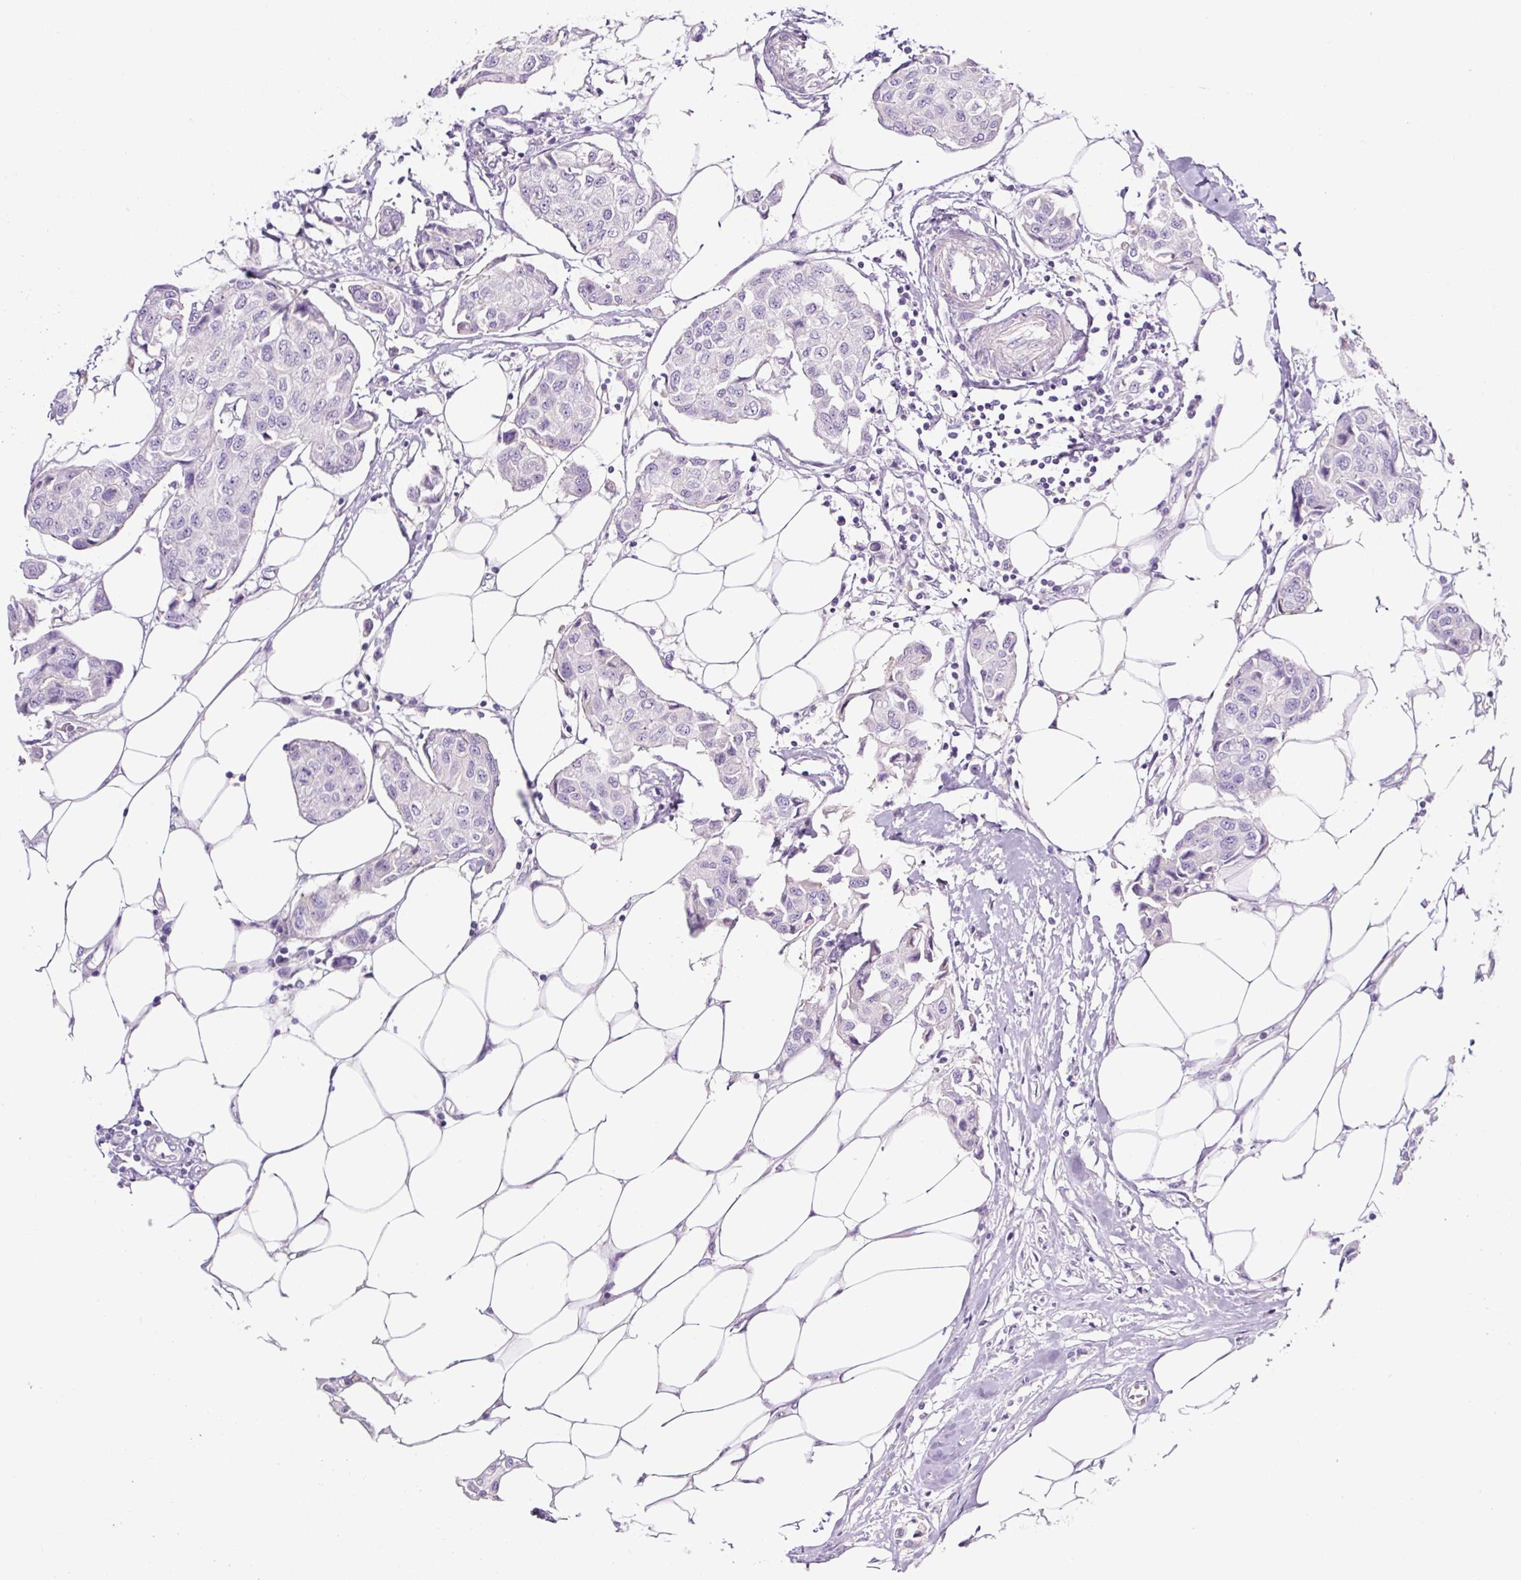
{"staining": {"intensity": "negative", "quantity": "none", "location": "none"}, "tissue": "breast cancer", "cell_type": "Tumor cells", "image_type": "cancer", "snomed": [{"axis": "morphology", "description": "Duct carcinoma"}, {"axis": "topography", "description": "Breast"}, {"axis": "topography", "description": "Lymph node"}], "caption": "An immunohistochemistry micrograph of intraductal carcinoma (breast) is shown. There is no staining in tumor cells of intraductal carcinoma (breast). Brightfield microscopy of IHC stained with DAB (brown) and hematoxylin (blue), captured at high magnification.", "gene": "OR14A2", "patient": {"sex": "female", "age": 80}}